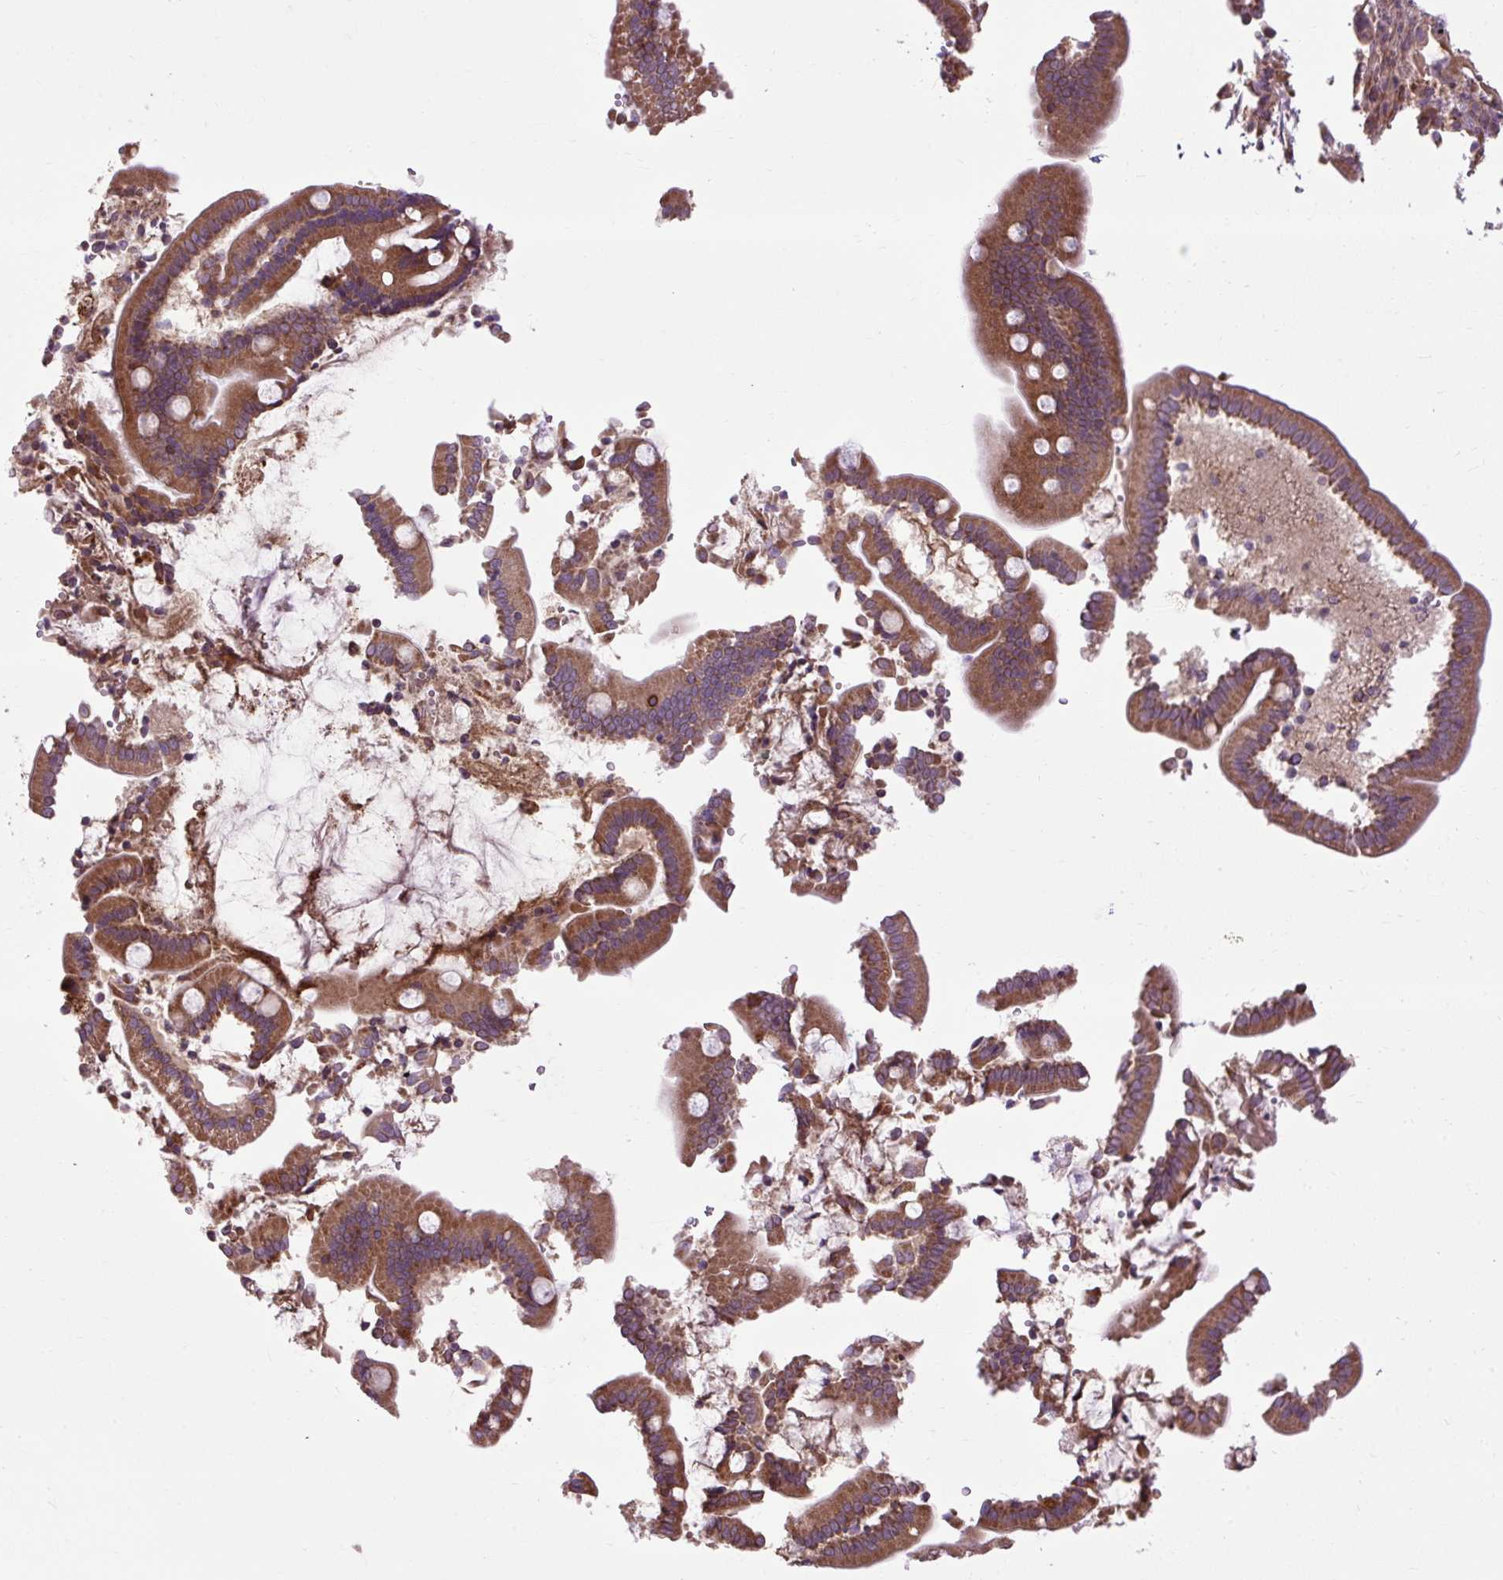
{"staining": {"intensity": "moderate", "quantity": ">75%", "location": "cytoplasmic/membranous"}, "tissue": "pancreatic cancer", "cell_type": "Tumor cells", "image_type": "cancer", "snomed": [{"axis": "morphology", "description": "Normal tissue, NOS"}, {"axis": "morphology", "description": "Adenocarcinoma, NOS"}, {"axis": "topography", "description": "Pancreas"}], "caption": "Human pancreatic adenocarcinoma stained with a protein marker reveals moderate staining in tumor cells.", "gene": "FLRT1", "patient": {"sex": "female", "age": 55}}